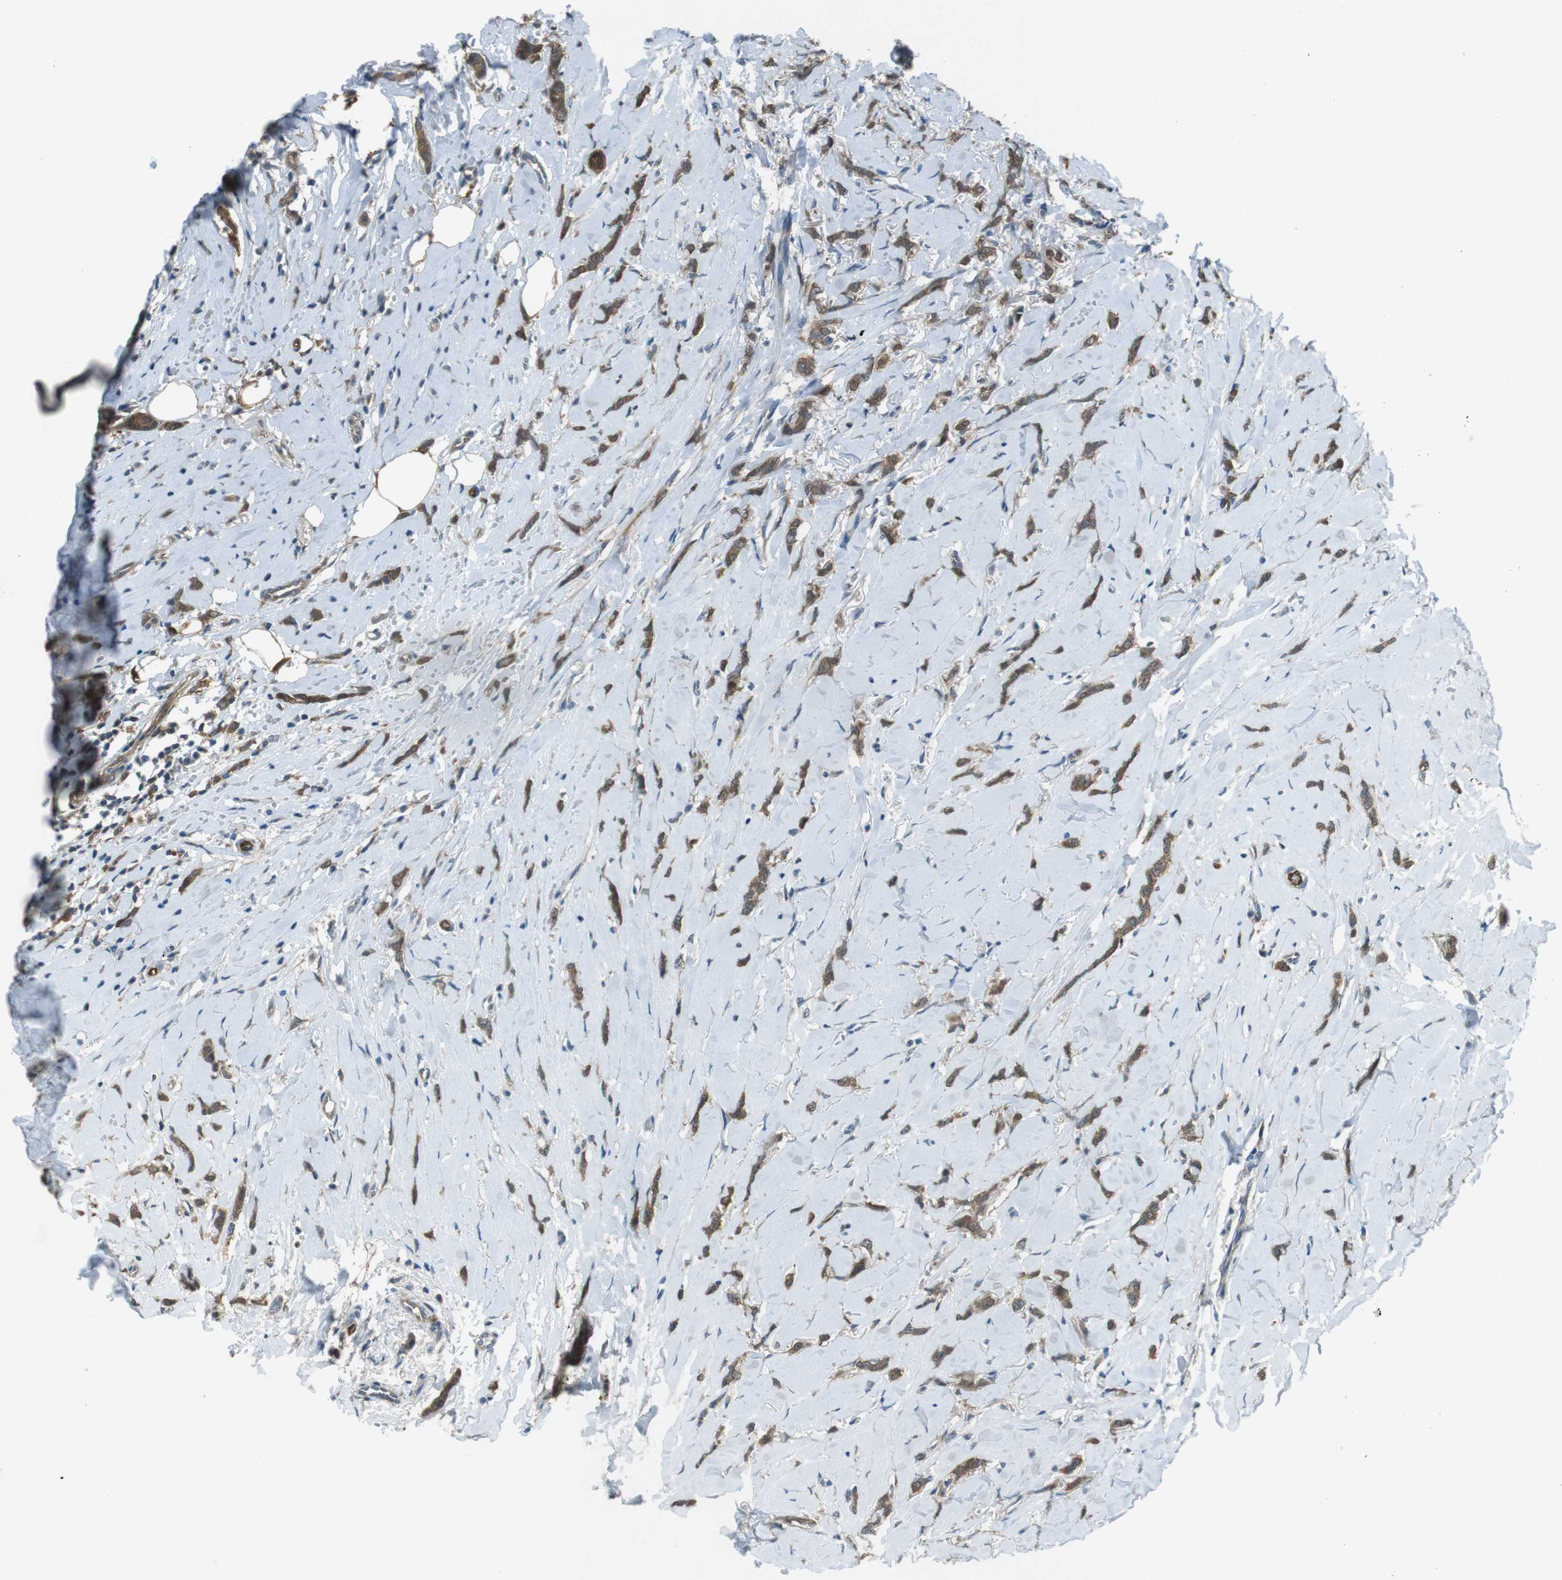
{"staining": {"intensity": "moderate", "quantity": ">75%", "location": "cytoplasmic/membranous"}, "tissue": "breast cancer", "cell_type": "Tumor cells", "image_type": "cancer", "snomed": [{"axis": "morphology", "description": "Lobular carcinoma"}, {"axis": "topography", "description": "Skin"}, {"axis": "topography", "description": "Breast"}], "caption": "Breast cancer stained with immunohistochemistry shows moderate cytoplasmic/membranous staining in approximately >75% of tumor cells. Using DAB (3,3'-diaminobenzidine) (brown) and hematoxylin (blue) stains, captured at high magnification using brightfield microscopy.", "gene": "MFAP3", "patient": {"sex": "female", "age": 46}}